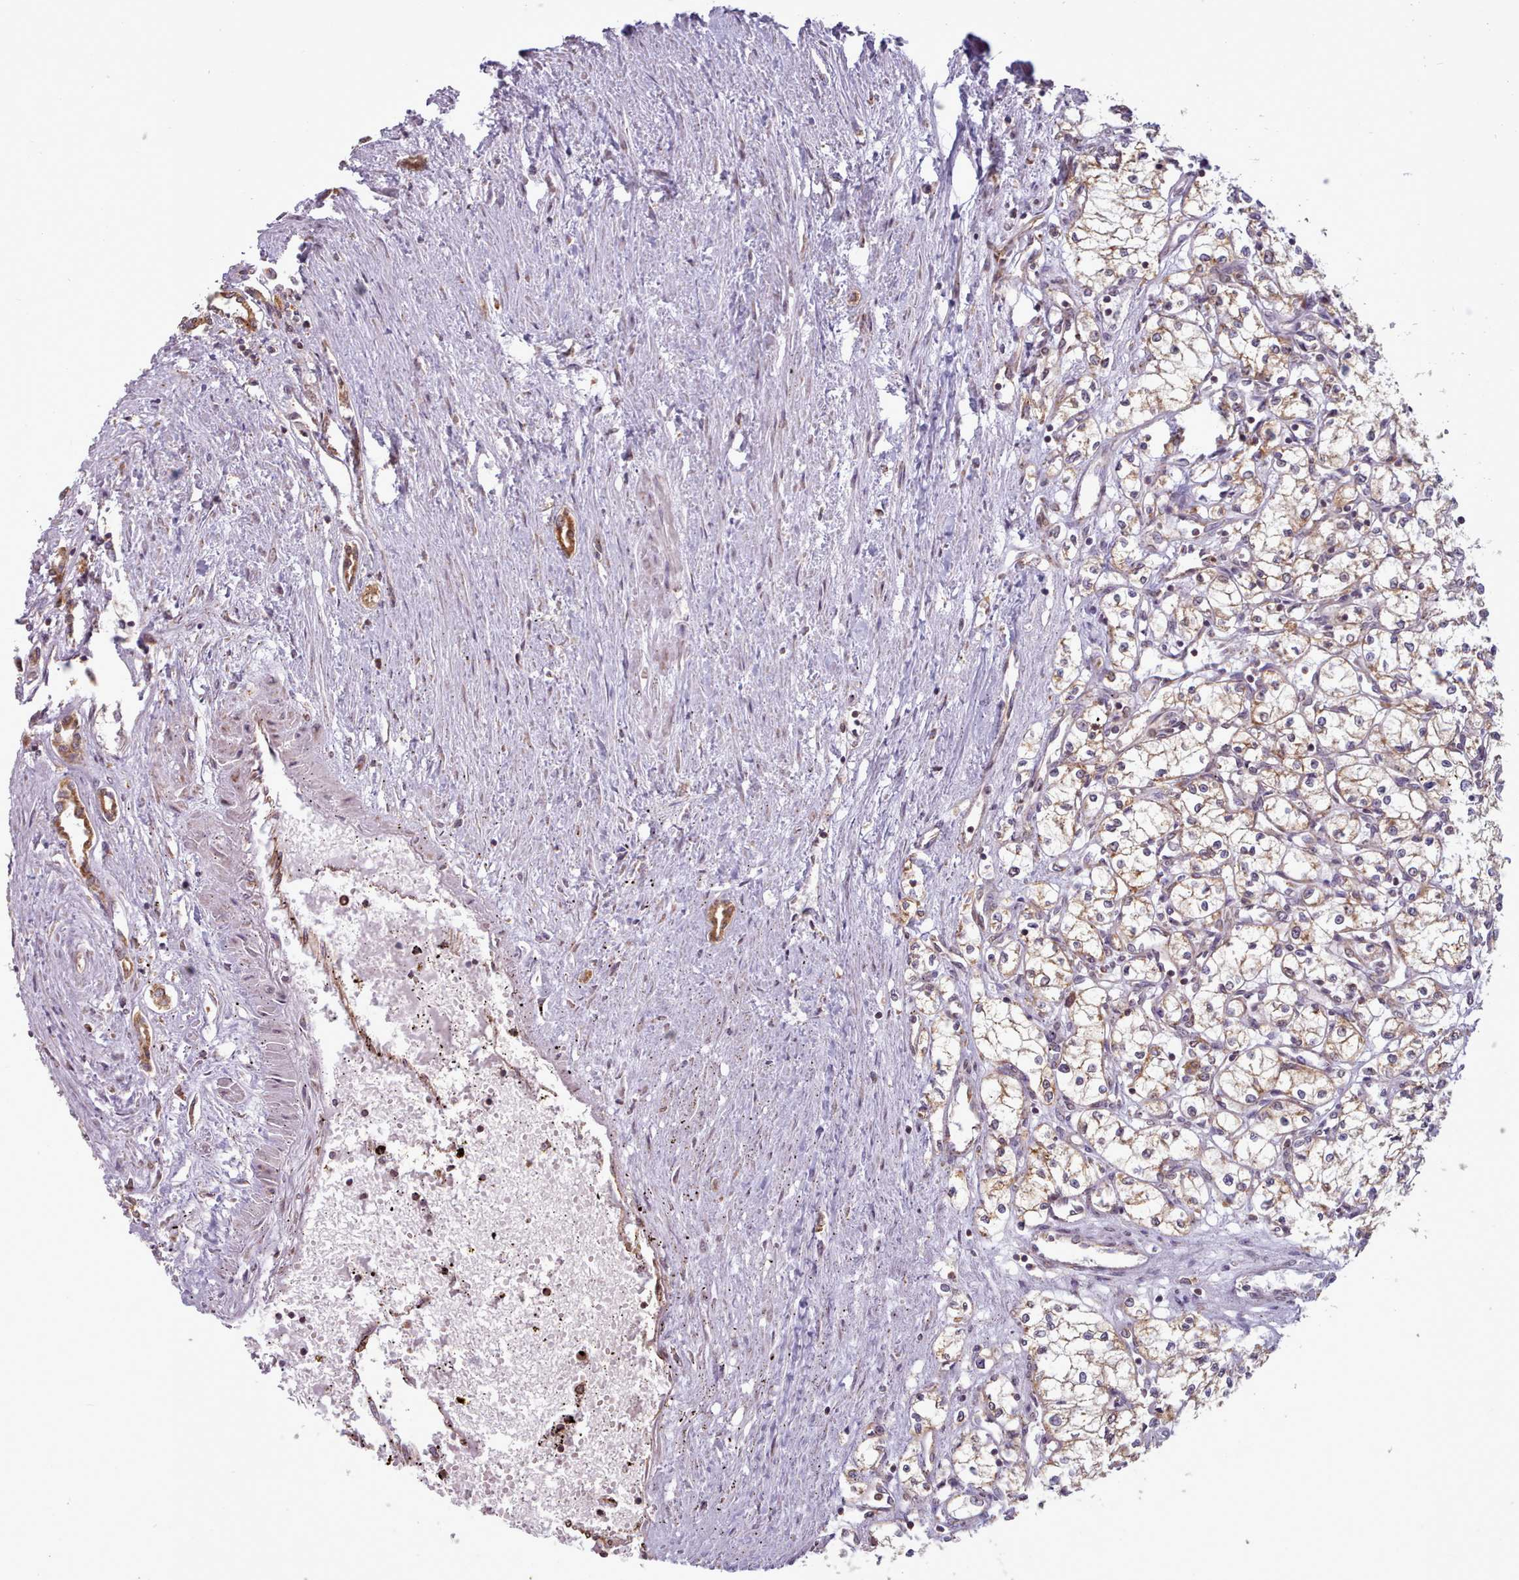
{"staining": {"intensity": "moderate", "quantity": "<25%", "location": "cytoplasmic/membranous"}, "tissue": "renal cancer", "cell_type": "Tumor cells", "image_type": "cancer", "snomed": [{"axis": "morphology", "description": "Adenocarcinoma, NOS"}, {"axis": "topography", "description": "Kidney"}], "caption": "Immunohistochemical staining of human renal adenocarcinoma shows low levels of moderate cytoplasmic/membranous protein staining in about <25% of tumor cells.", "gene": "CRYBG1", "patient": {"sex": "male", "age": 59}}